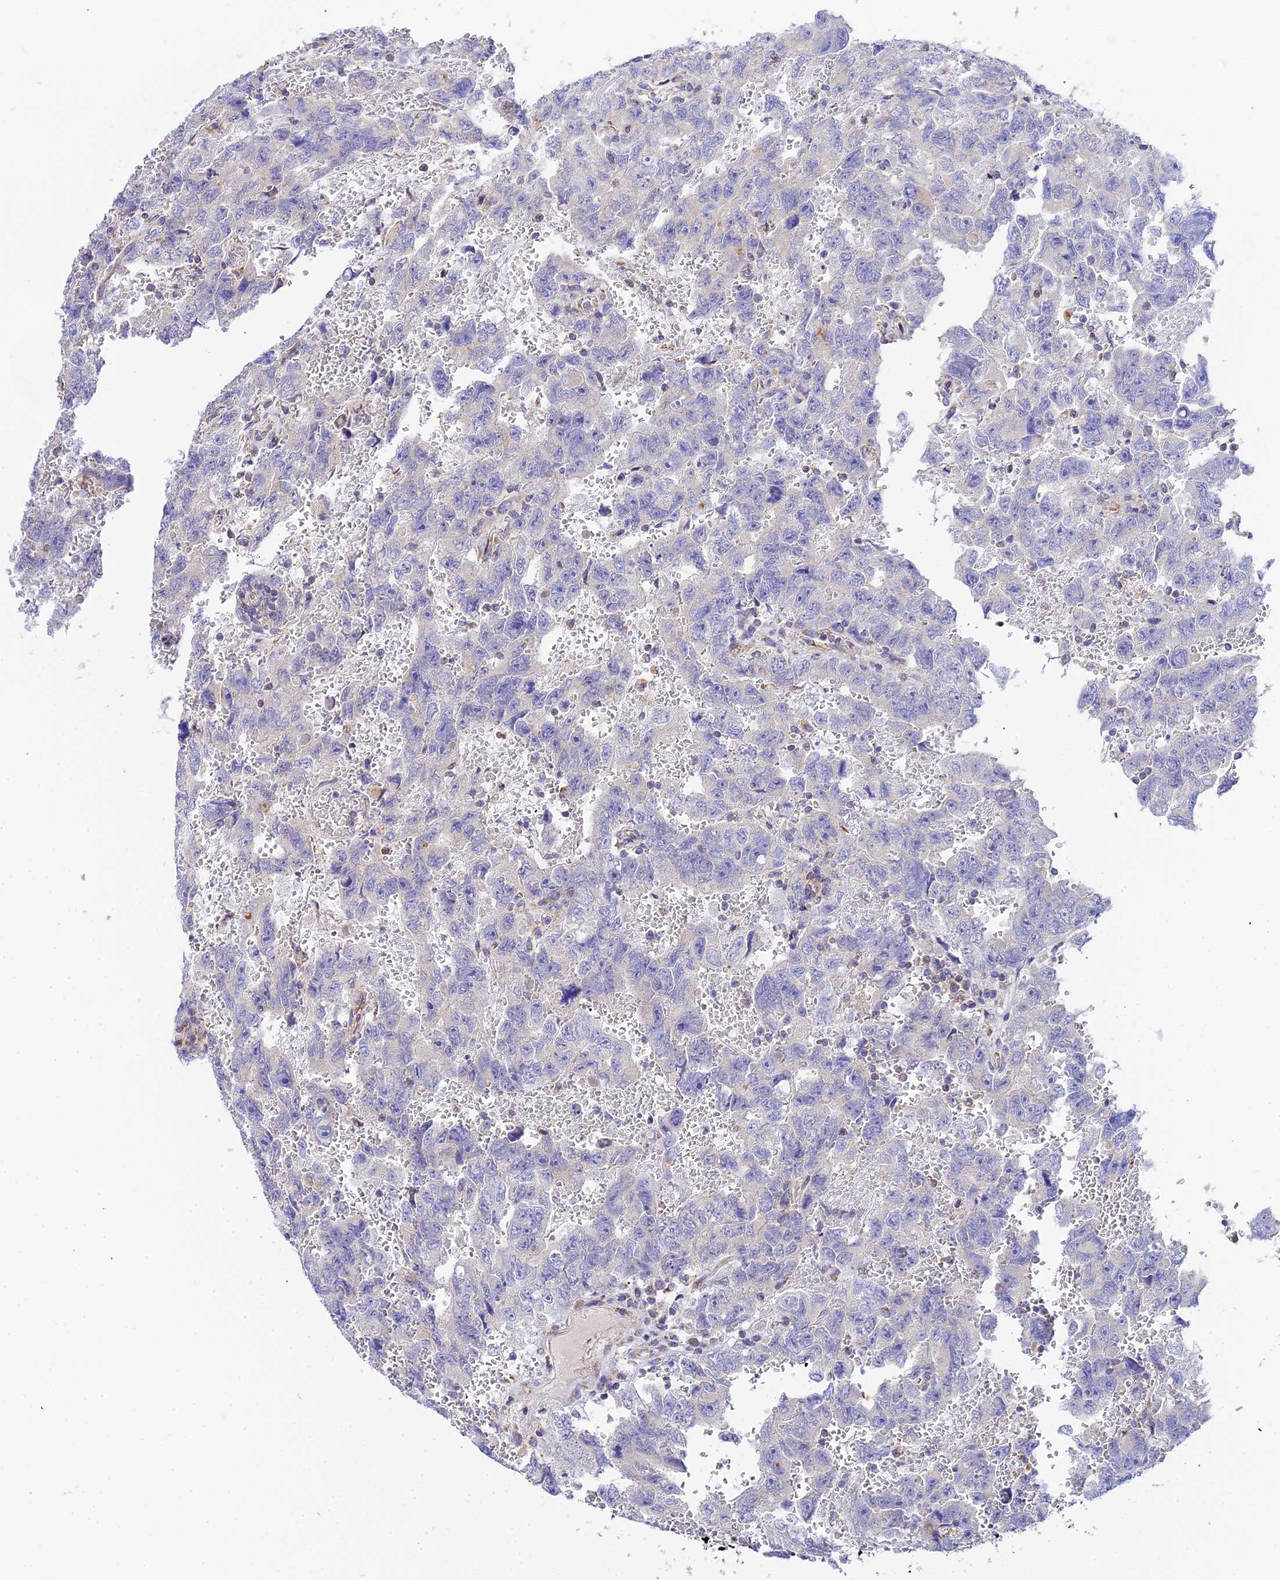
{"staining": {"intensity": "negative", "quantity": "none", "location": "none"}, "tissue": "testis cancer", "cell_type": "Tumor cells", "image_type": "cancer", "snomed": [{"axis": "morphology", "description": "Carcinoma, Embryonal, NOS"}, {"axis": "topography", "description": "Testis"}], "caption": "Tumor cells show no significant protein staining in testis cancer (embryonal carcinoma).", "gene": "NIPSNAP3A", "patient": {"sex": "male", "age": 45}}